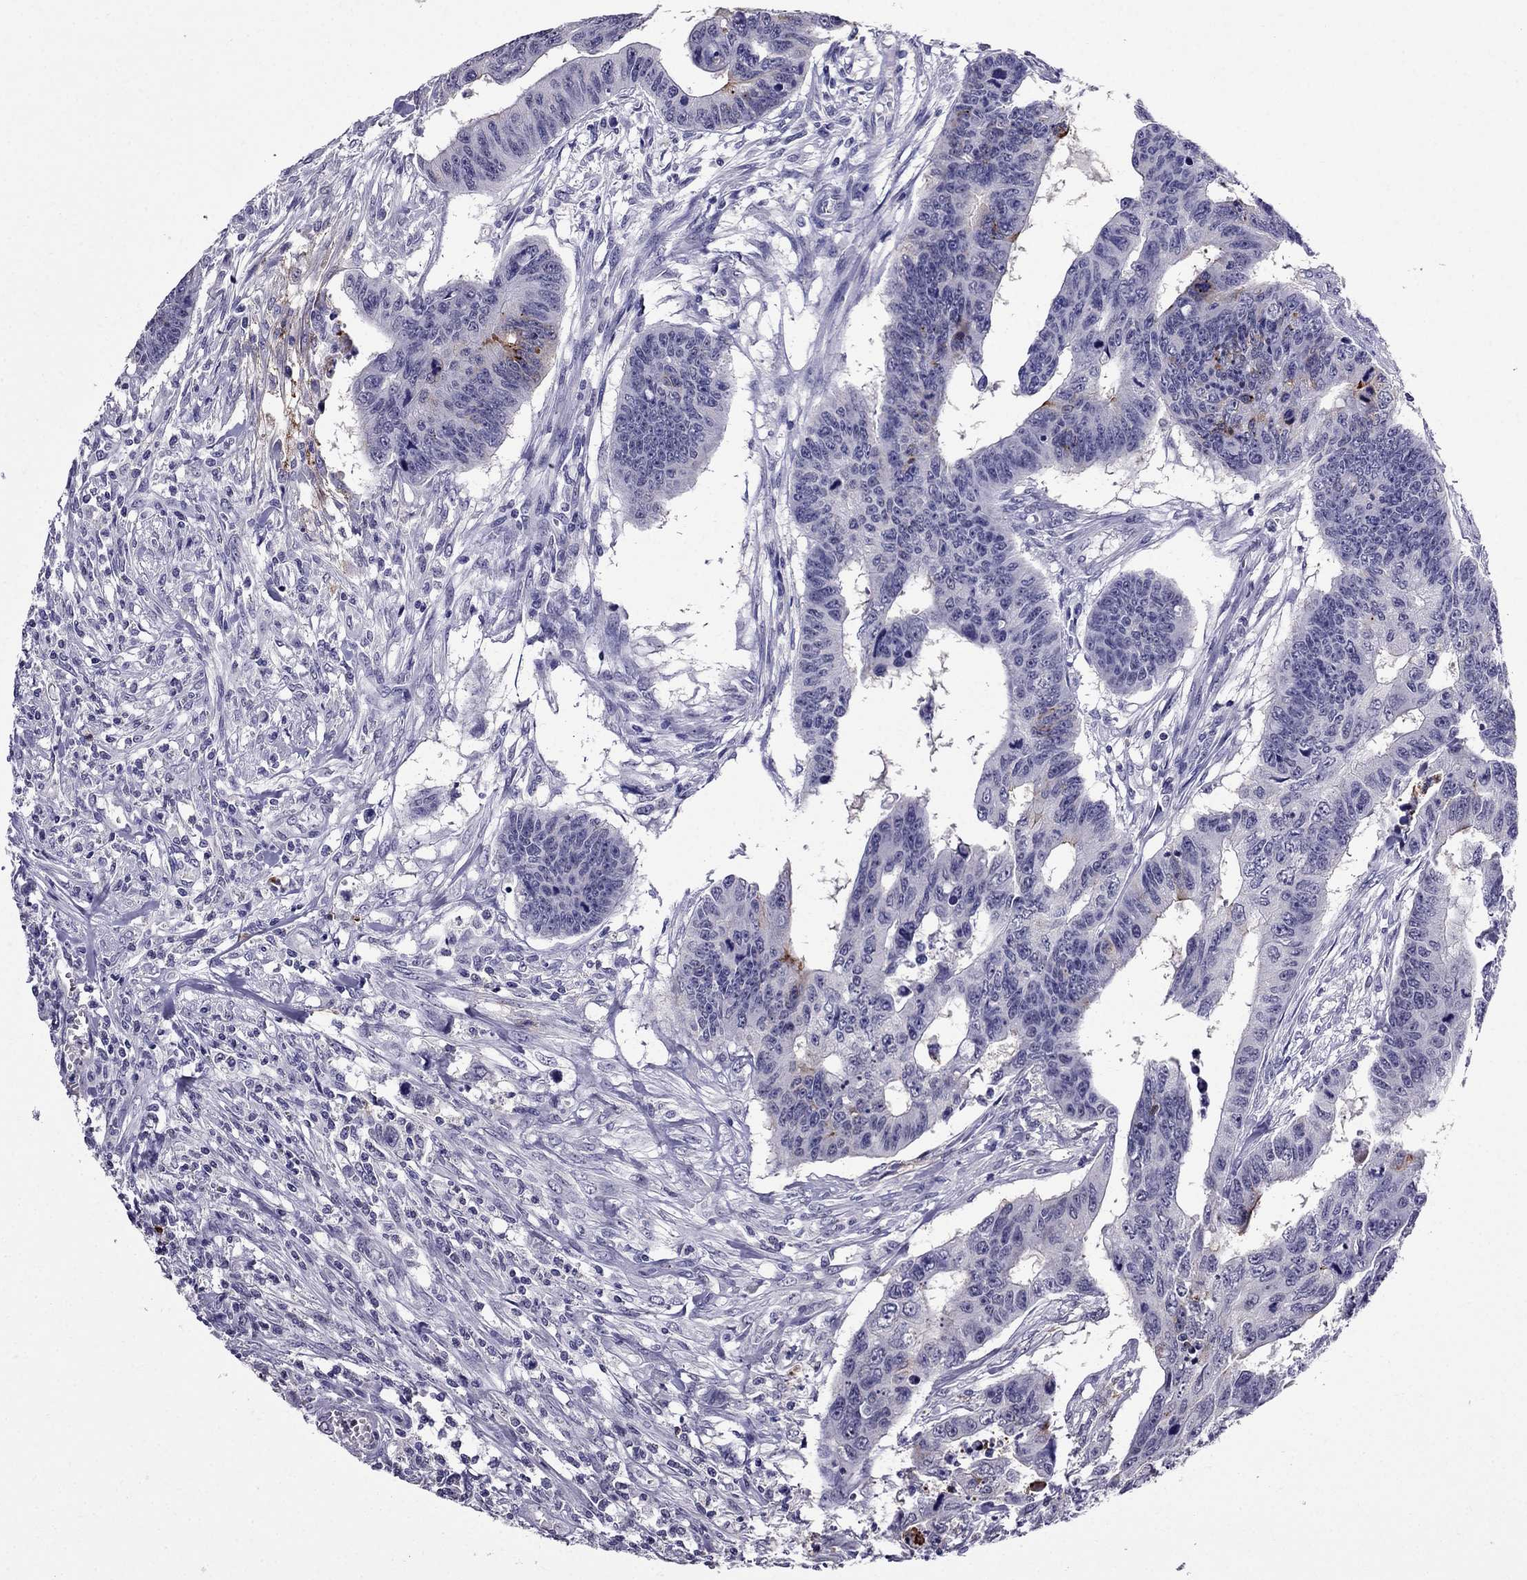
{"staining": {"intensity": "negative", "quantity": "none", "location": "none"}, "tissue": "colorectal cancer", "cell_type": "Tumor cells", "image_type": "cancer", "snomed": [{"axis": "morphology", "description": "Adenocarcinoma, NOS"}, {"axis": "topography", "description": "Rectum"}], "caption": "Tumor cells show no significant expression in colorectal cancer (adenocarcinoma).", "gene": "OLFM4", "patient": {"sex": "female", "age": 85}}